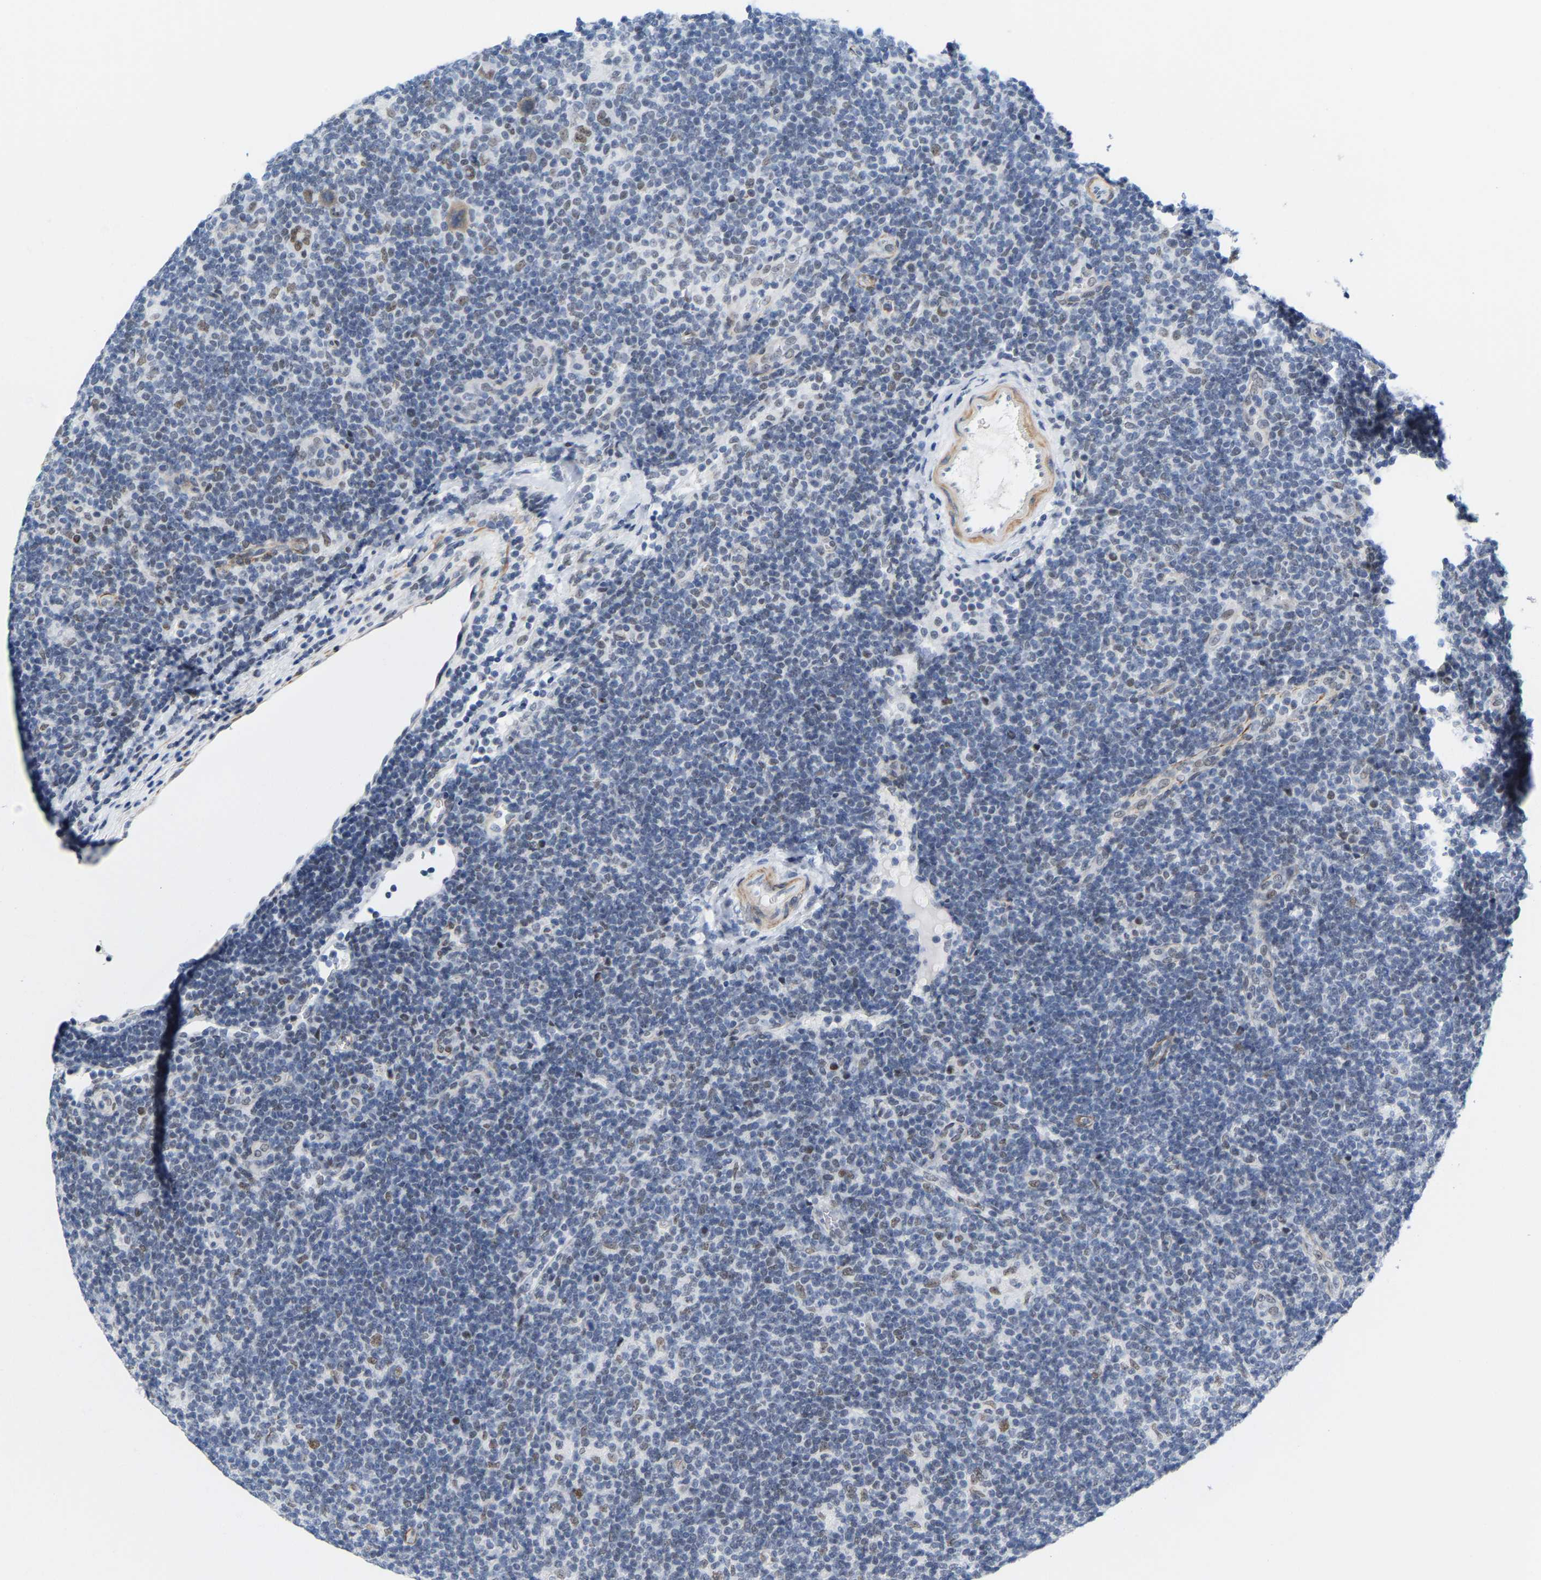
{"staining": {"intensity": "weak", "quantity": ">75%", "location": "nuclear"}, "tissue": "lymphoma", "cell_type": "Tumor cells", "image_type": "cancer", "snomed": [{"axis": "morphology", "description": "Hodgkin's disease, NOS"}, {"axis": "topography", "description": "Lymph node"}], "caption": "Weak nuclear protein staining is seen in about >75% of tumor cells in lymphoma. (DAB IHC, brown staining for protein, blue staining for nuclei).", "gene": "FAM180A", "patient": {"sex": "female", "age": 57}}